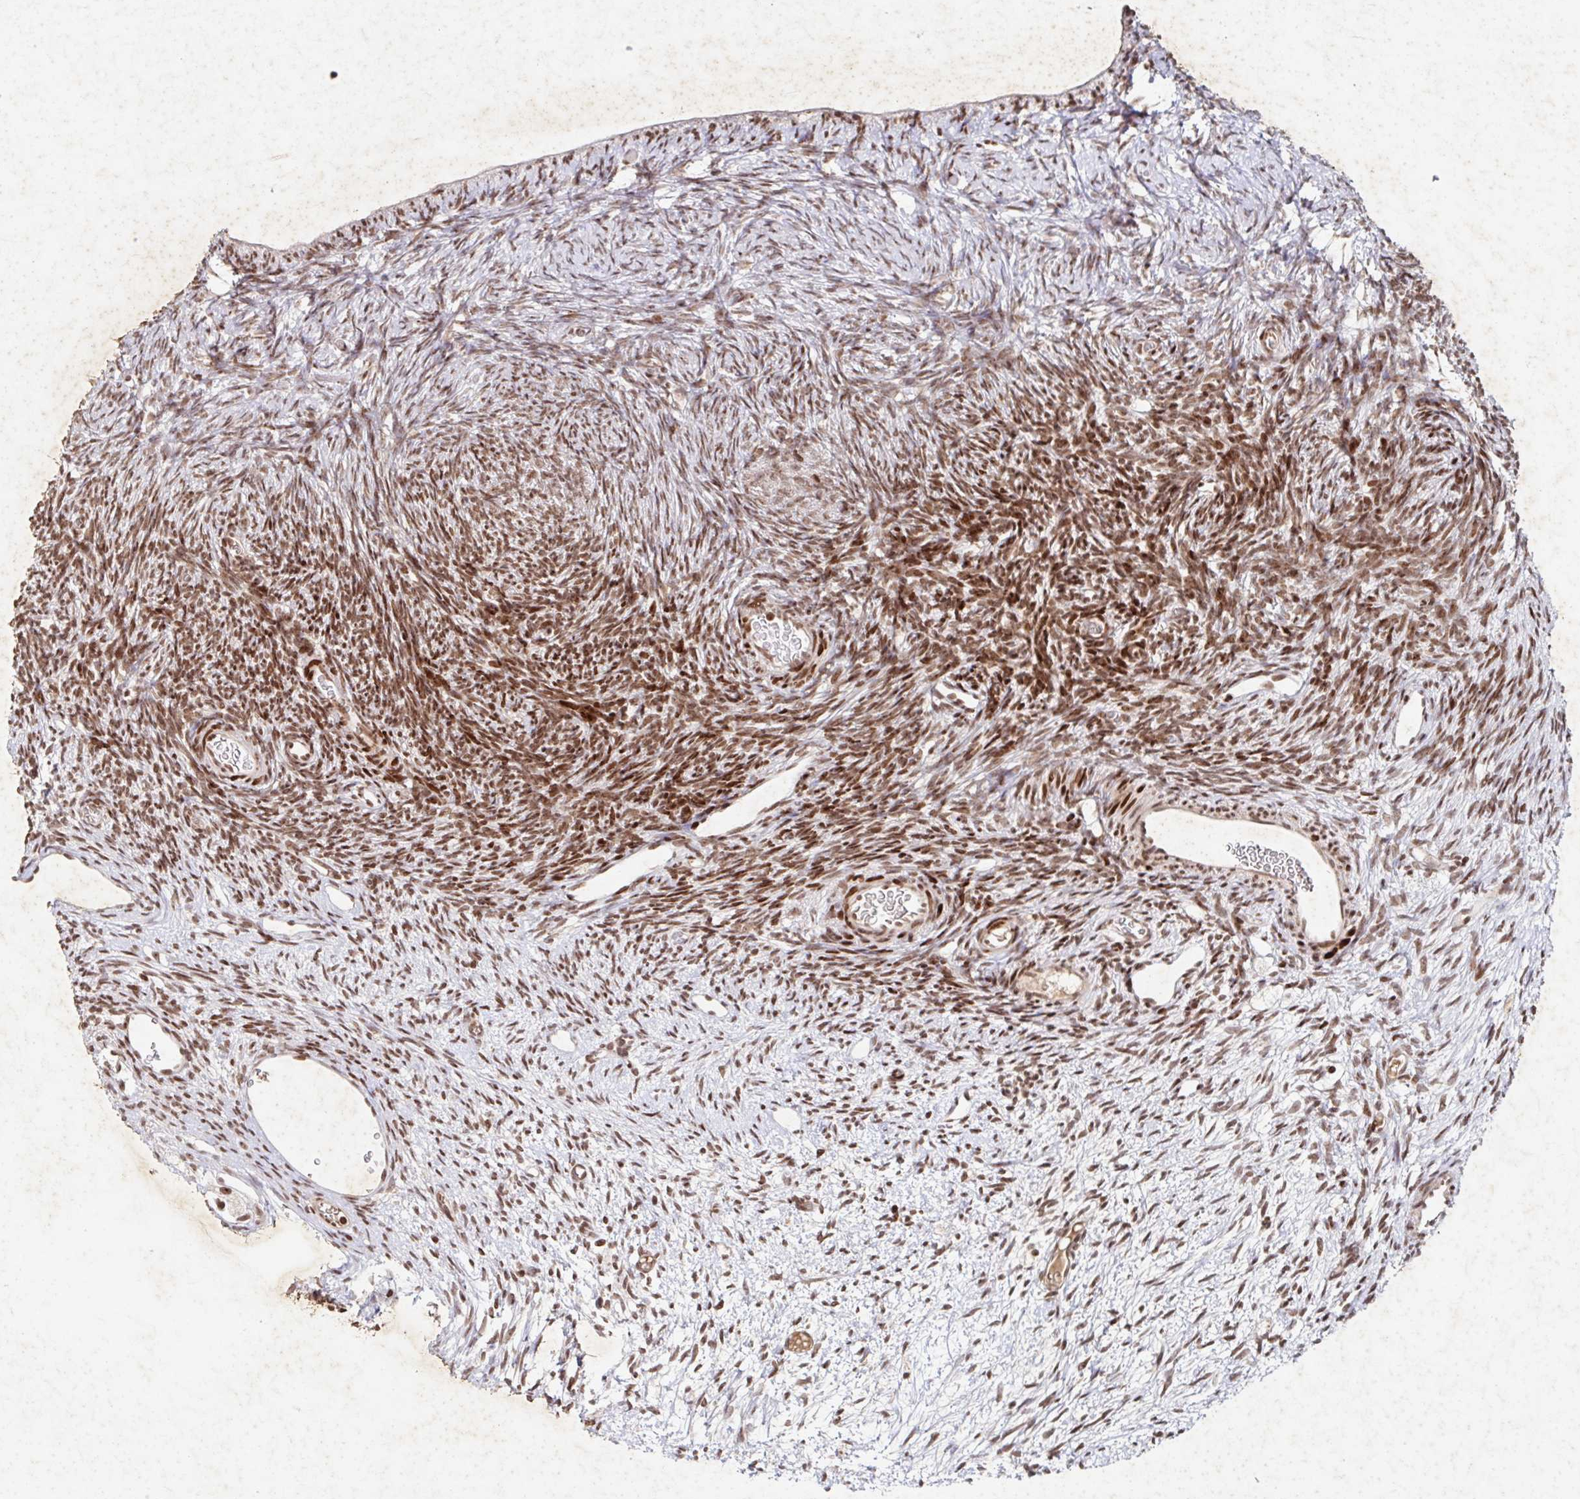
{"staining": {"intensity": "moderate", "quantity": ">75%", "location": "nuclear"}, "tissue": "ovary", "cell_type": "Ovarian stroma cells", "image_type": "normal", "snomed": [{"axis": "morphology", "description": "Normal tissue, NOS"}, {"axis": "topography", "description": "Ovary"}], "caption": "Protein analysis of unremarkable ovary shows moderate nuclear positivity in about >75% of ovarian stroma cells. The protein of interest is shown in brown color, while the nuclei are stained blue.", "gene": "C19orf53", "patient": {"sex": "female", "age": 39}}